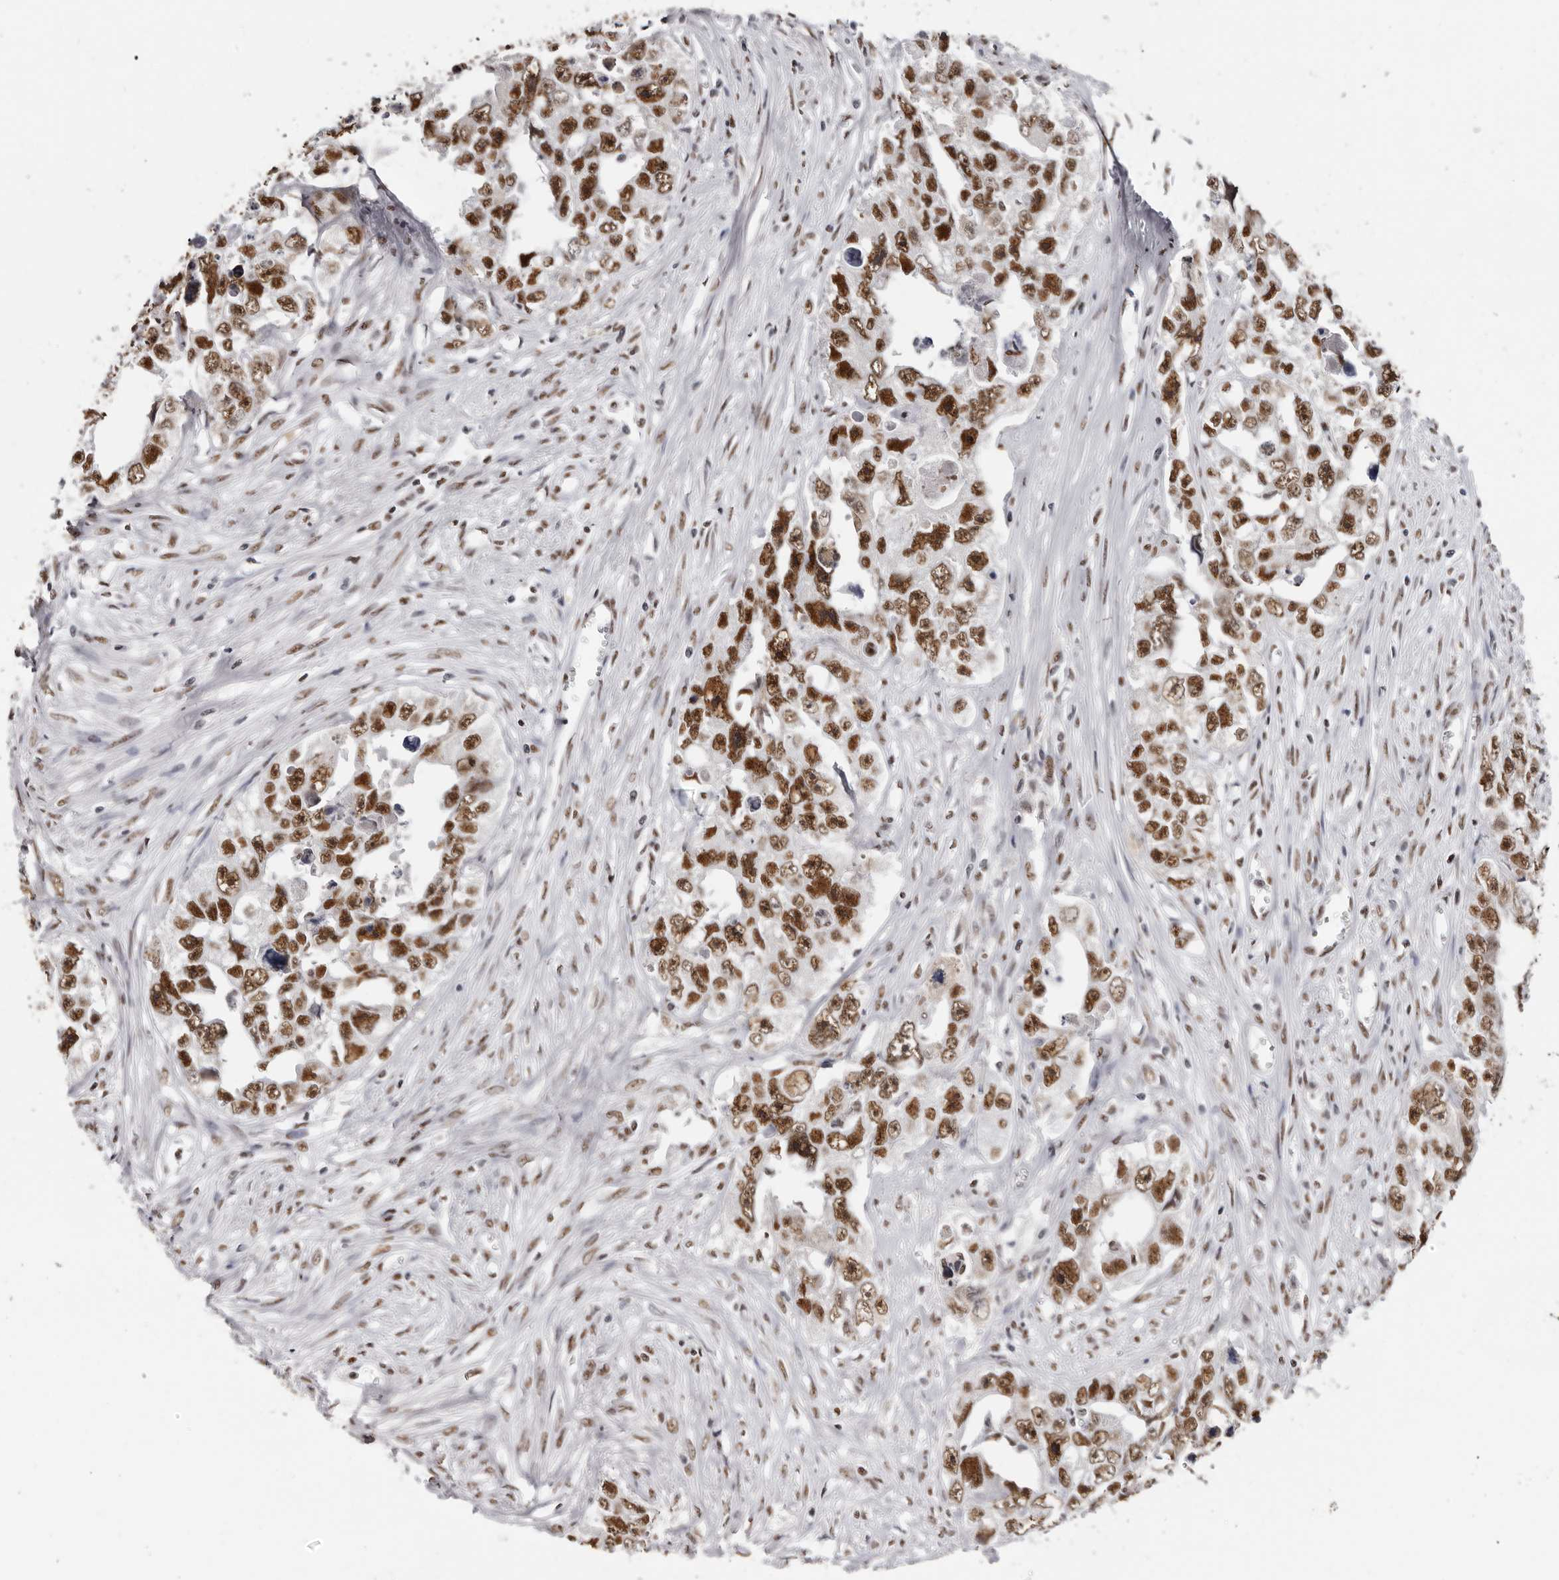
{"staining": {"intensity": "strong", "quantity": ">75%", "location": "nuclear"}, "tissue": "testis cancer", "cell_type": "Tumor cells", "image_type": "cancer", "snomed": [{"axis": "morphology", "description": "Seminoma, NOS"}, {"axis": "morphology", "description": "Carcinoma, Embryonal, NOS"}, {"axis": "topography", "description": "Testis"}], "caption": "Human seminoma (testis) stained for a protein (brown) demonstrates strong nuclear positive positivity in about >75% of tumor cells.", "gene": "SCAF4", "patient": {"sex": "male", "age": 43}}